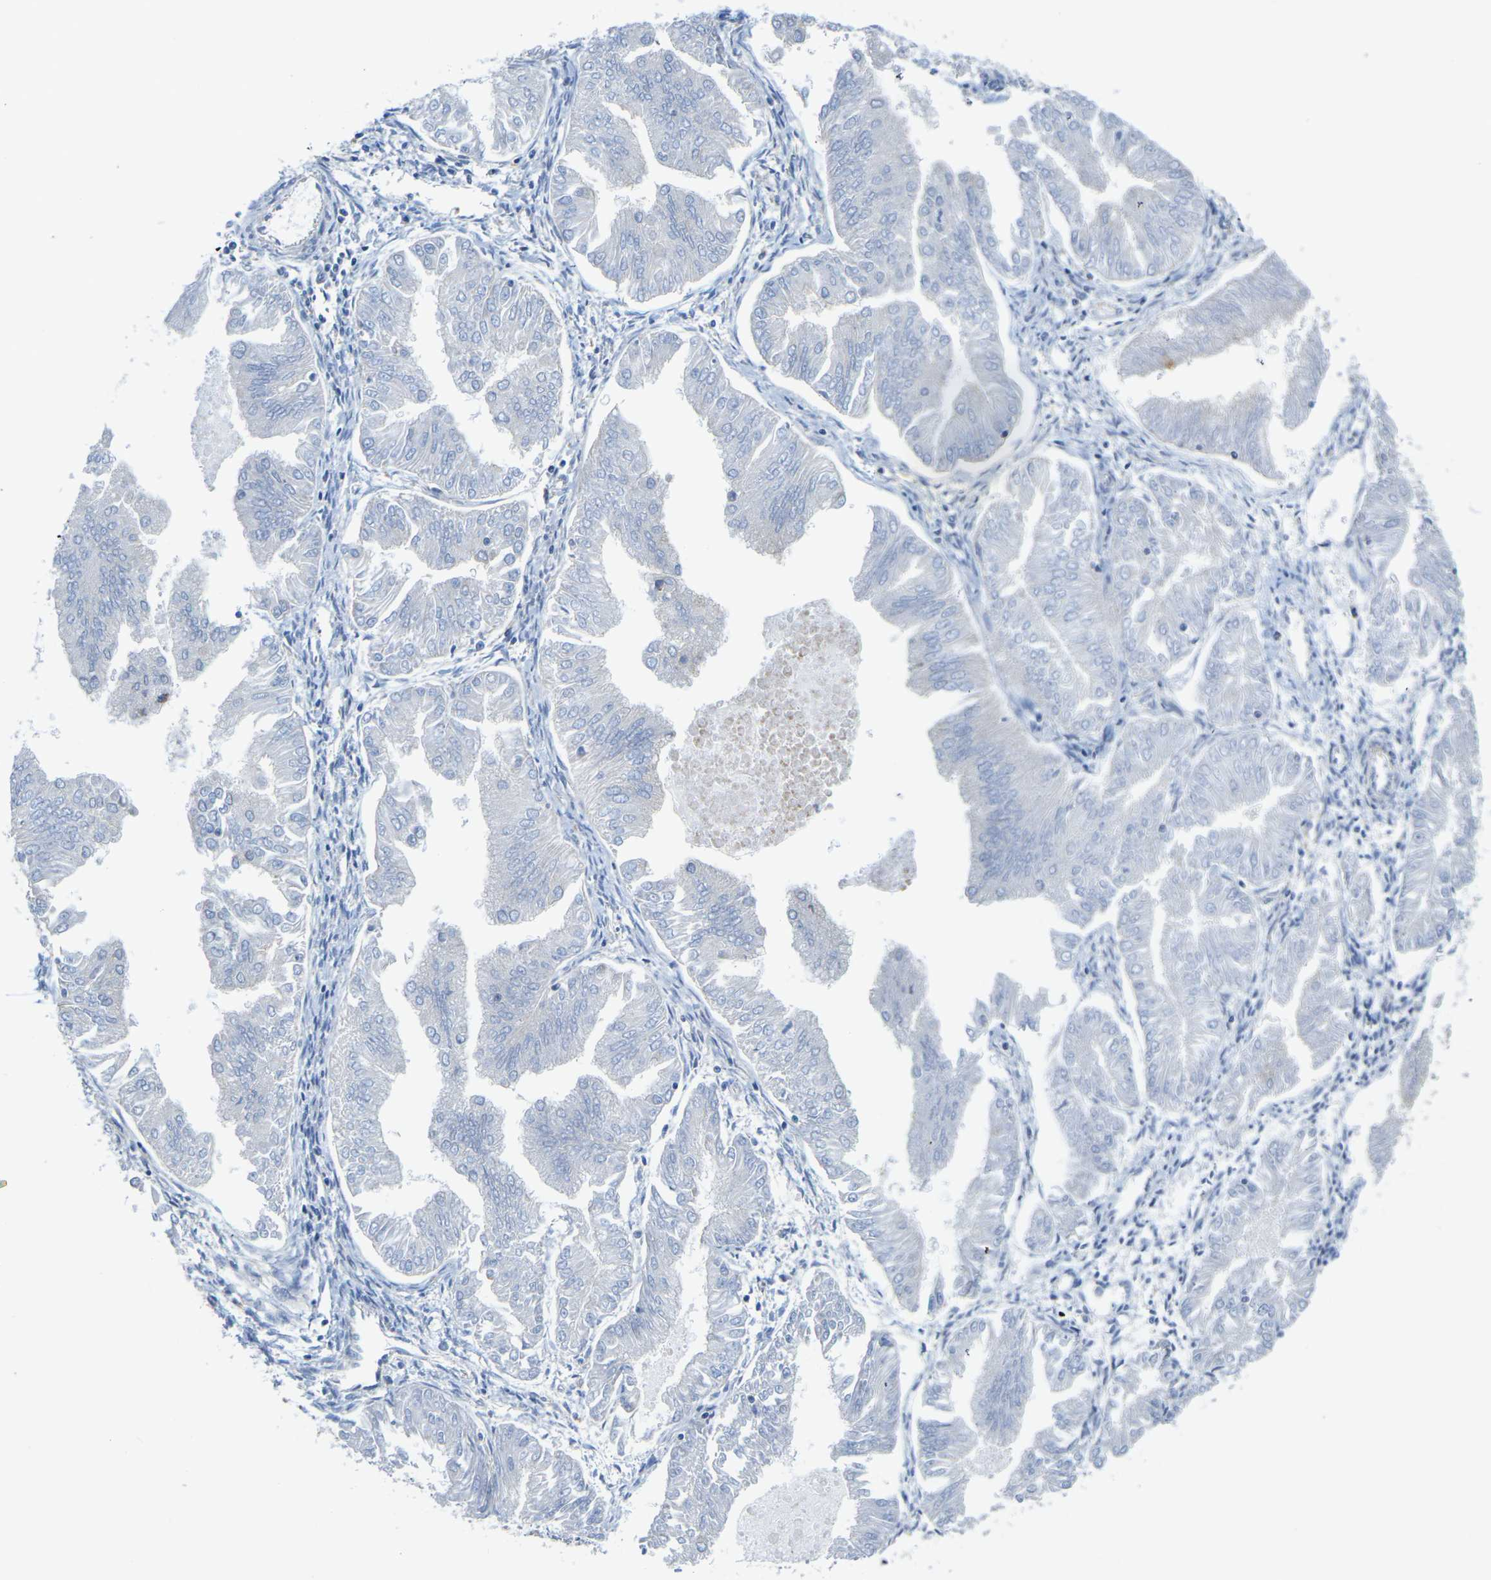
{"staining": {"intensity": "negative", "quantity": "none", "location": "none"}, "tissue": "endometrial cancer", "cell_type": "Tumor cells", "image_type": "cancer", "snomed": [{"axis": "morphology", "description": "Adenocarcinoma, NOS"}, {"axis": "topography", "description": "Endometrium"}], "caption": "Tumor cells are negative for protein expression in human adenocarcinoma (endometrial).", "gene": "OTOF", "patient": {"sex": "female", "age": 53}}